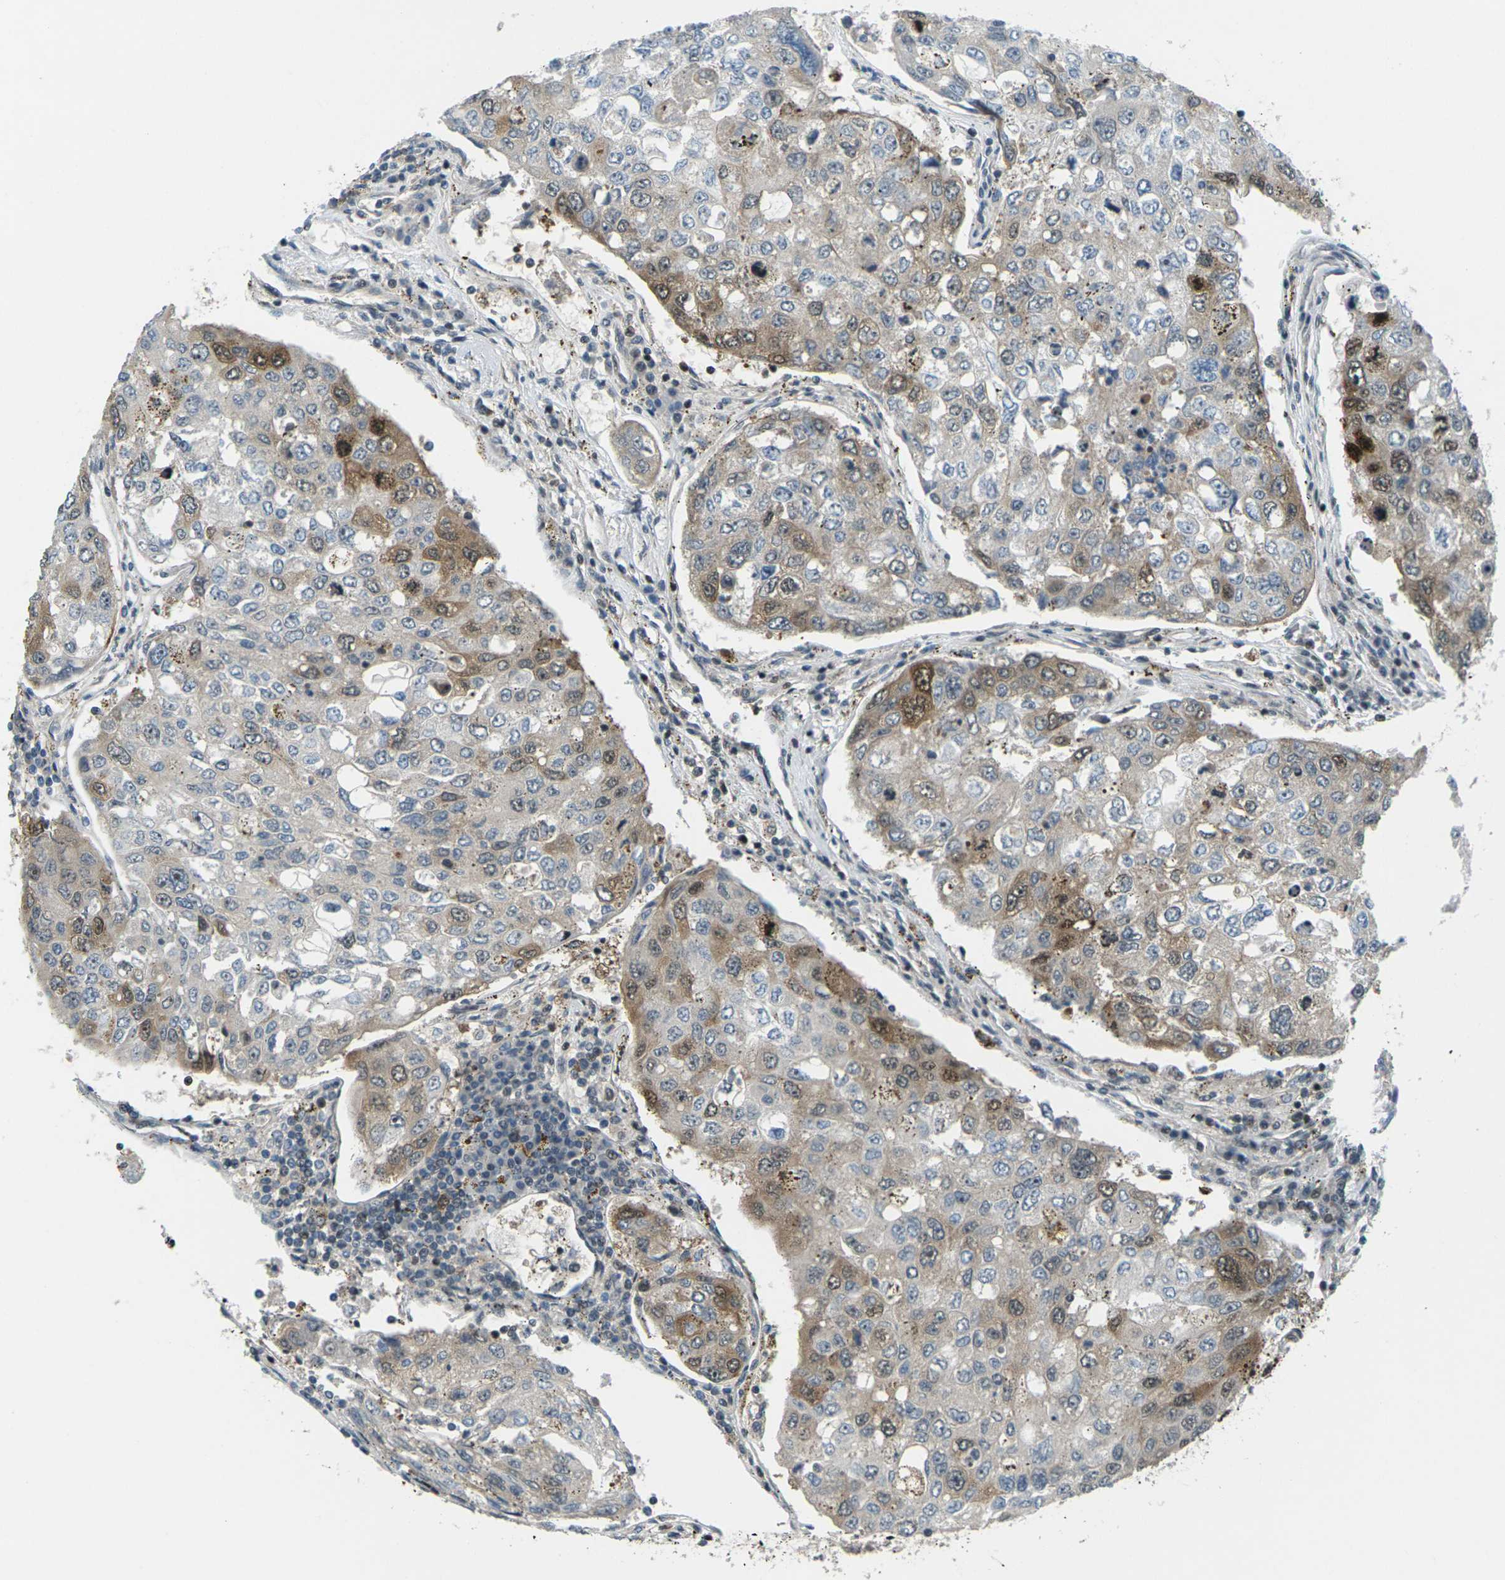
{"staining": {"intensity": "moderate", "quantity": "25%-75%", "location": "cytoplasmic/membranous,nuclear"}, "tissue": "urothelial cancer", "cell_type": "Tumor cells", "image_type": "cancer", "snomed": [{"axis": "morphology", "description": "Urothelial carcinoma, High grade"}, {"axis": "topography", "description": "Lymph node"}, {"axis": "topography", "description": "Urinary bladder"}], "caption": "Urothelial carcinoma (high-grade) stained for a protein exhibits moderate cytoplasmic/membranous and nuclear positivity in tumor cells. (brown staining indicates protein expression, while blue staining denotes nuclei).", "gene": "UBE2S", "patient": {"sex": "male", "age": 51}}